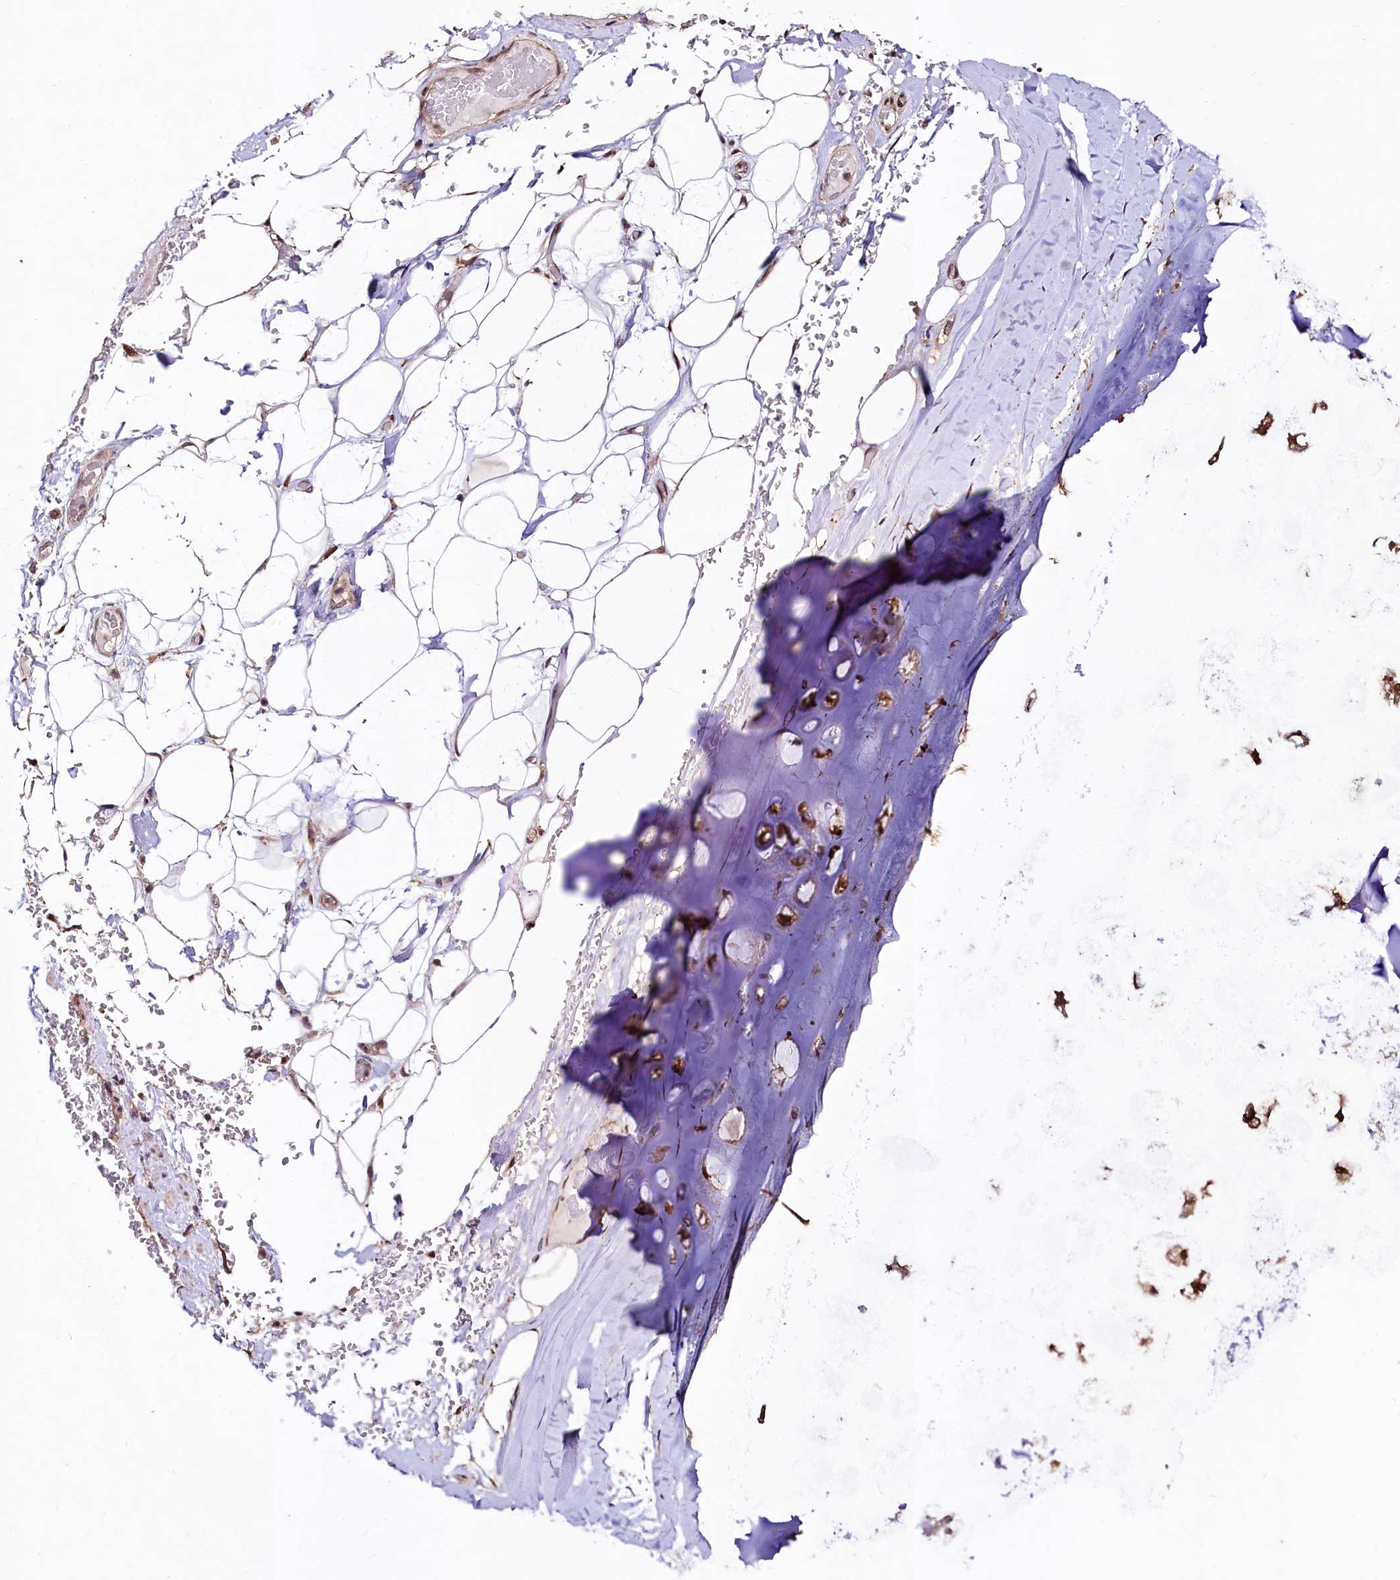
{"staining": {"intensity": "weak", "quantity": "<25%", "location": "cytoplasmic/membranous"}, "tissue": "adipose tissue", "cell_type": "Adipocytes", "image_type": "normal", "snomed": [{"axis": "morphology", "description": "Normal tissue, NOS"}, {"axis": "topography", "description": "Bronchus"}], "caption": "This is an immunohistochemistry (IHC) image of unremarkable adipose tissue. There is no positivity in adipocytes.", "gene": "C5orf15", "patient": {"sex": "male", "age": 66}}